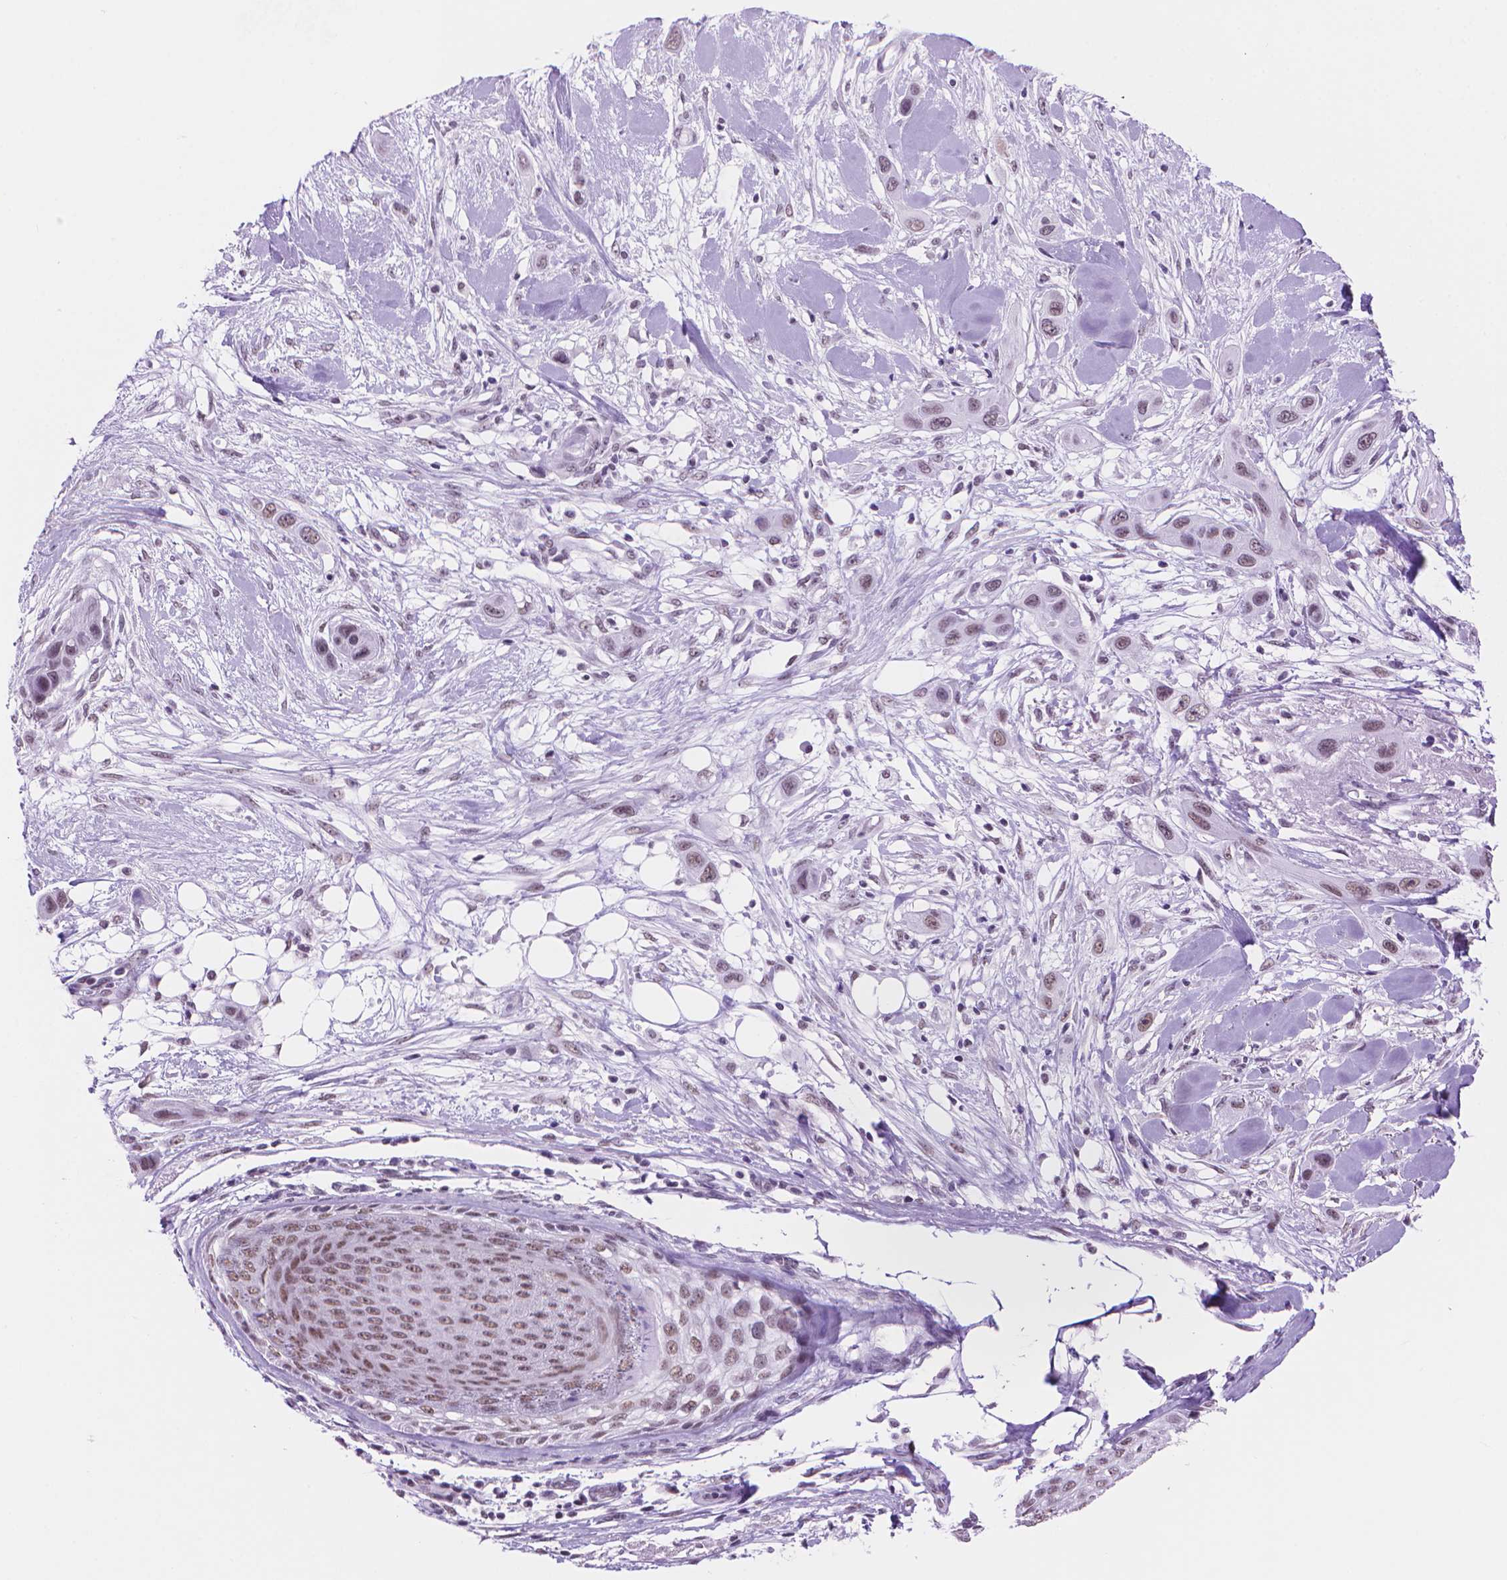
{"staining": {"intensity": "weak", "quantity": "25%-75%", "location": "nuclear"}, "tissue": "skin cancer", "cell_type": "Tumor cells", "image_type": "cancer", "snomed": [{"axis": "morphology", "description": "Squamous cell carcinoma, NOS"}, {"axis": "topography", "description": "Skin"}], "caption": "Tumor cells display low levels of weak nuclear staining in about 25%-75% of cells in human skin cancer (squamous cell carcinoma).", "gene": "RPA4", "patient": {"sex": "male", "age": 79}}